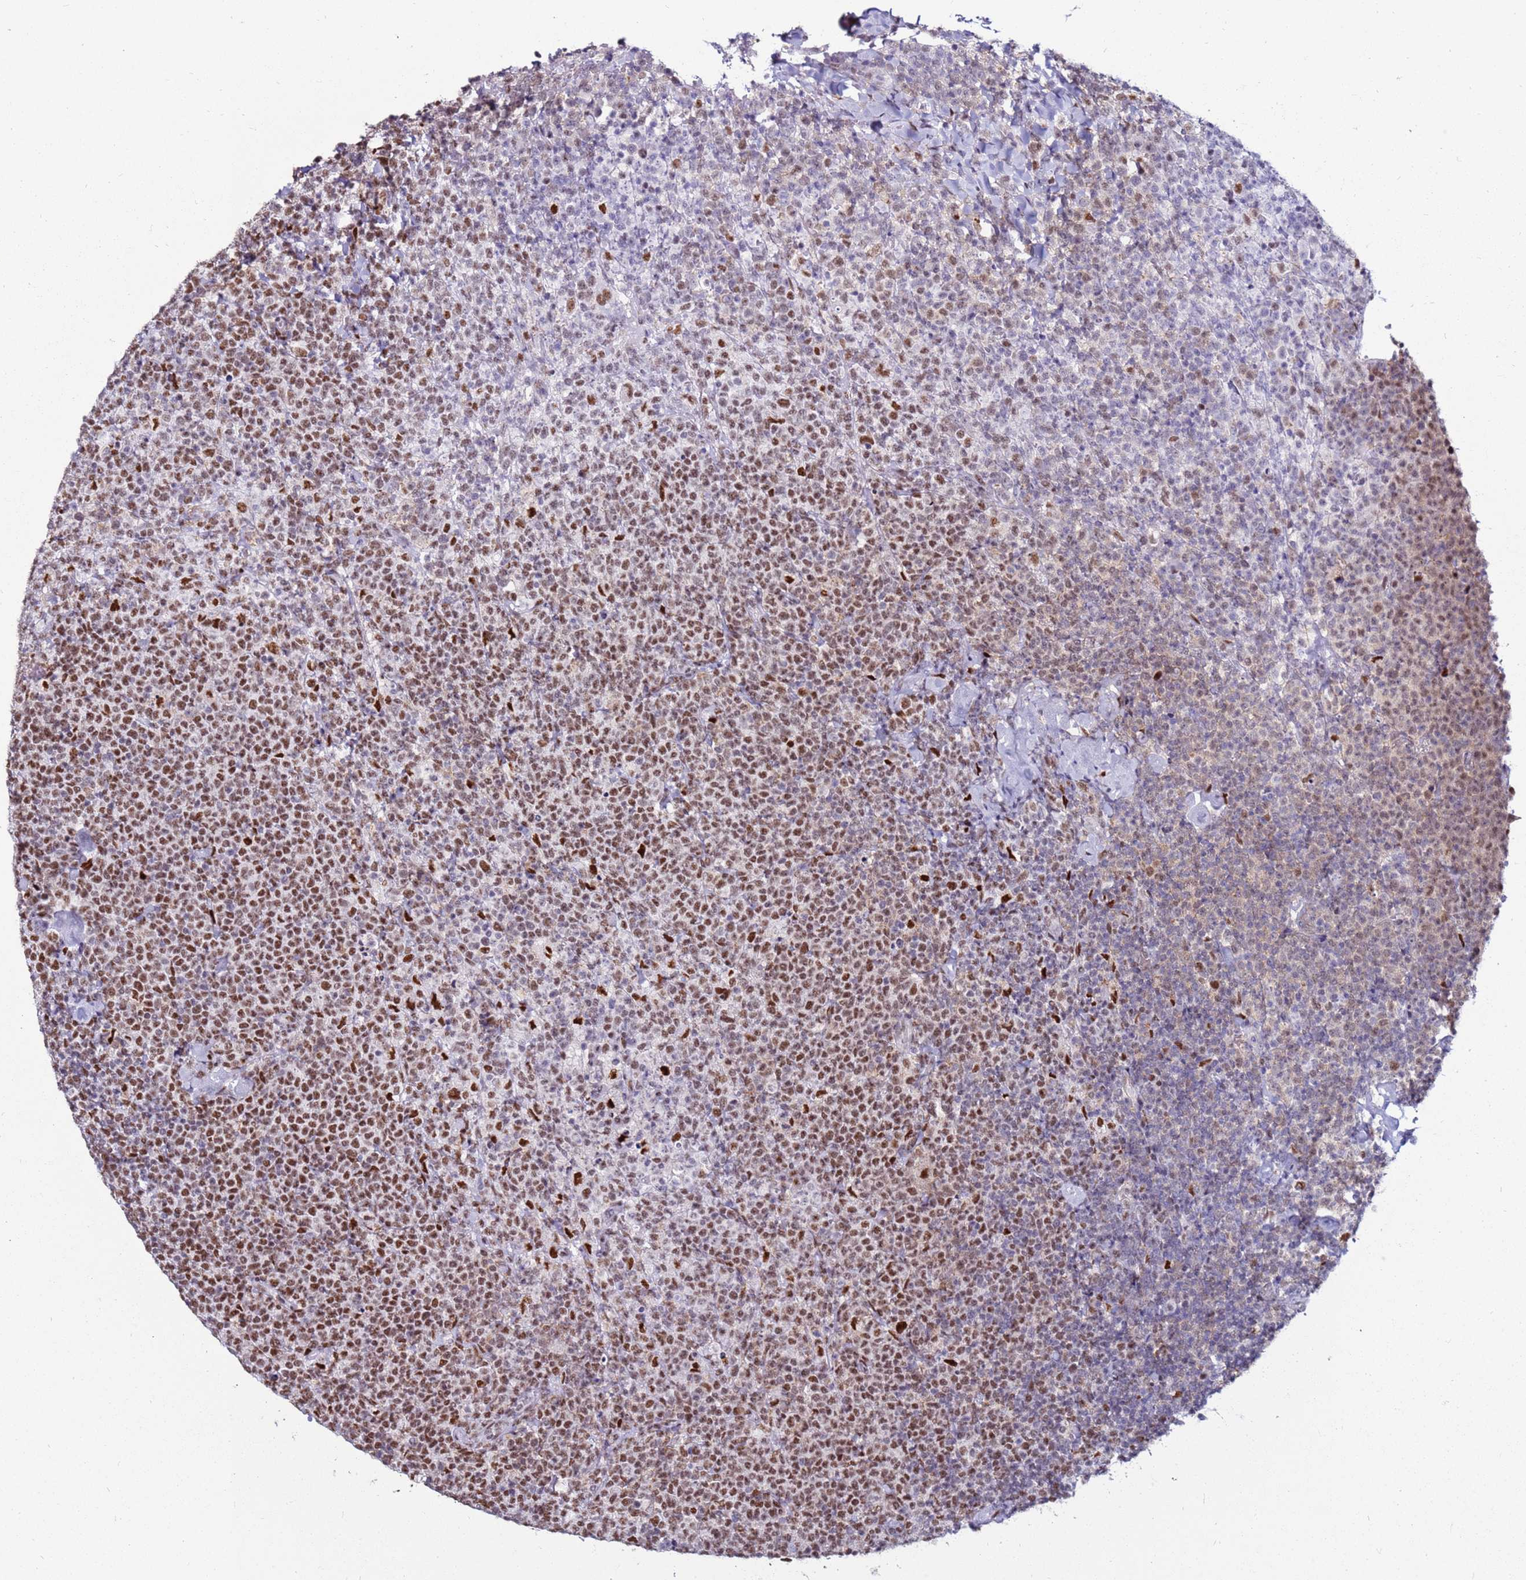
{"staining": {"intensity": "moderate", "quantity": ">75%", "location": "nuclear"}, "tissue": "lymphoma", "cell_type": "Tumor cells", "image_type": "cancer", "snomed": [{"axis": "morphology", "description": "Malignant lymphoma, non-Hodgkin's type, High grade"}, {"axis": "topography", "description": "Lymph node"}], "caption": "DAB (3,3'-diaminobenzidine) immunohistochemical staining of human lymphoma exhibits moderate nuclear protein staining in about >75% of tumor cells. (DAB IHC, brown staining for protein, blue staining for nuclei).", "gene": "KPNA4", "patient": {"sex": "male", "age": 61}}